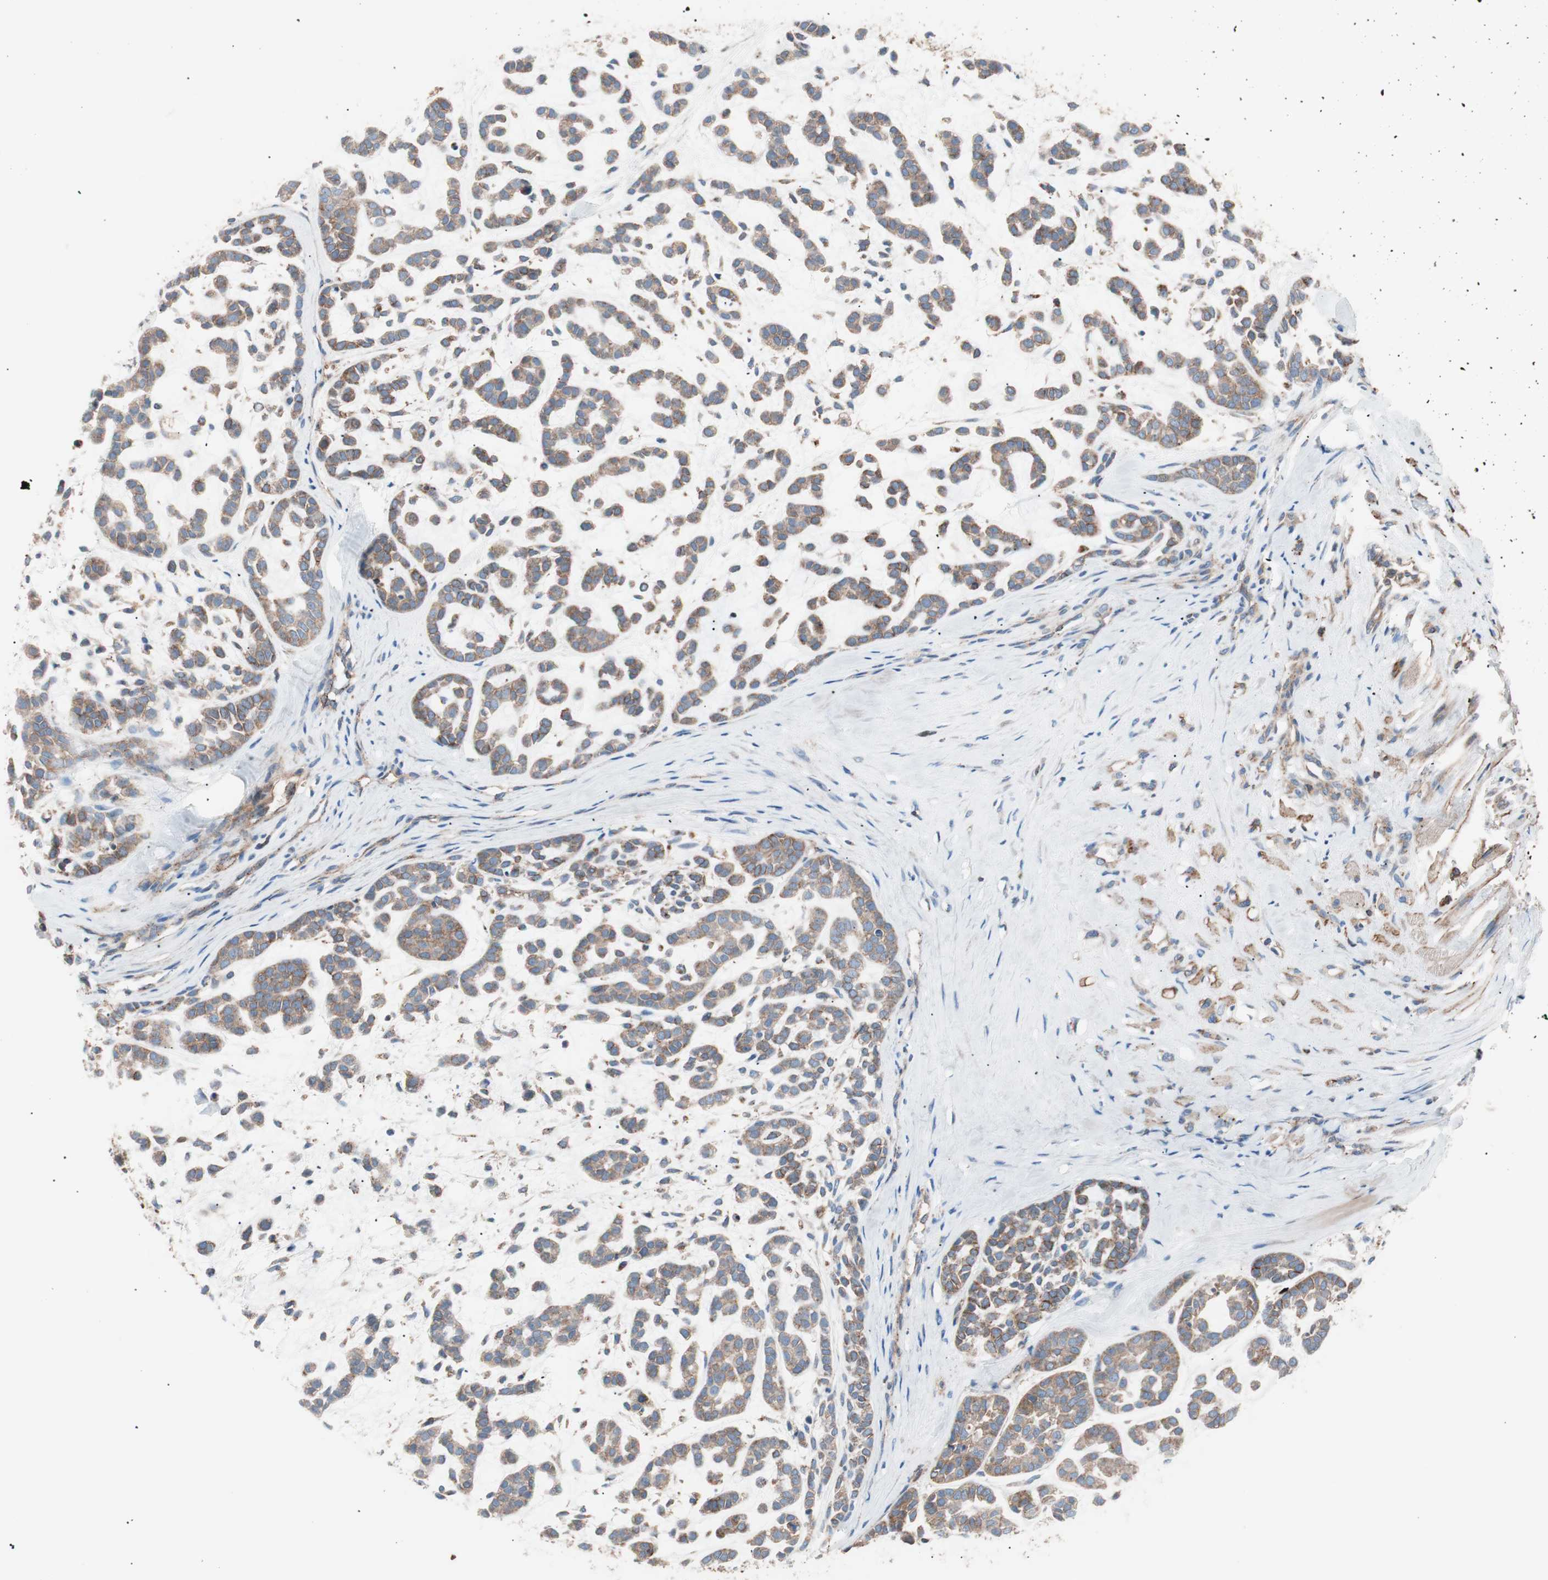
{"staining": {"intensity": "weak", "quantity": ">75%", "location": "cytoplasmic/membranous"}, "tissue": "head and neck cancer", "cell_type": "Tumor cells", "image_type": "cancer", "snomed": [{"axis": "morphology", "description": "Adenocarcinoma, NOS"}, {"axis": "morphology", "description": "Adenoma, NOS"}, {"axis": "topography", "description": "Head-Neck"}], "caption": "Protein staining reveals weak cytoplasmic/membranous staining in about >75% of tumor cells in head and neck adenocarcinoma. The staining was performed using DAB (3,3'-diaminobenzidine) to visualize the protein expression in brown, while the nuclei were stained in blue with hematoxylin (Magnification: 20x).", "gene": "FLOT2", "patient": {"sex": "female", "age": 55}}